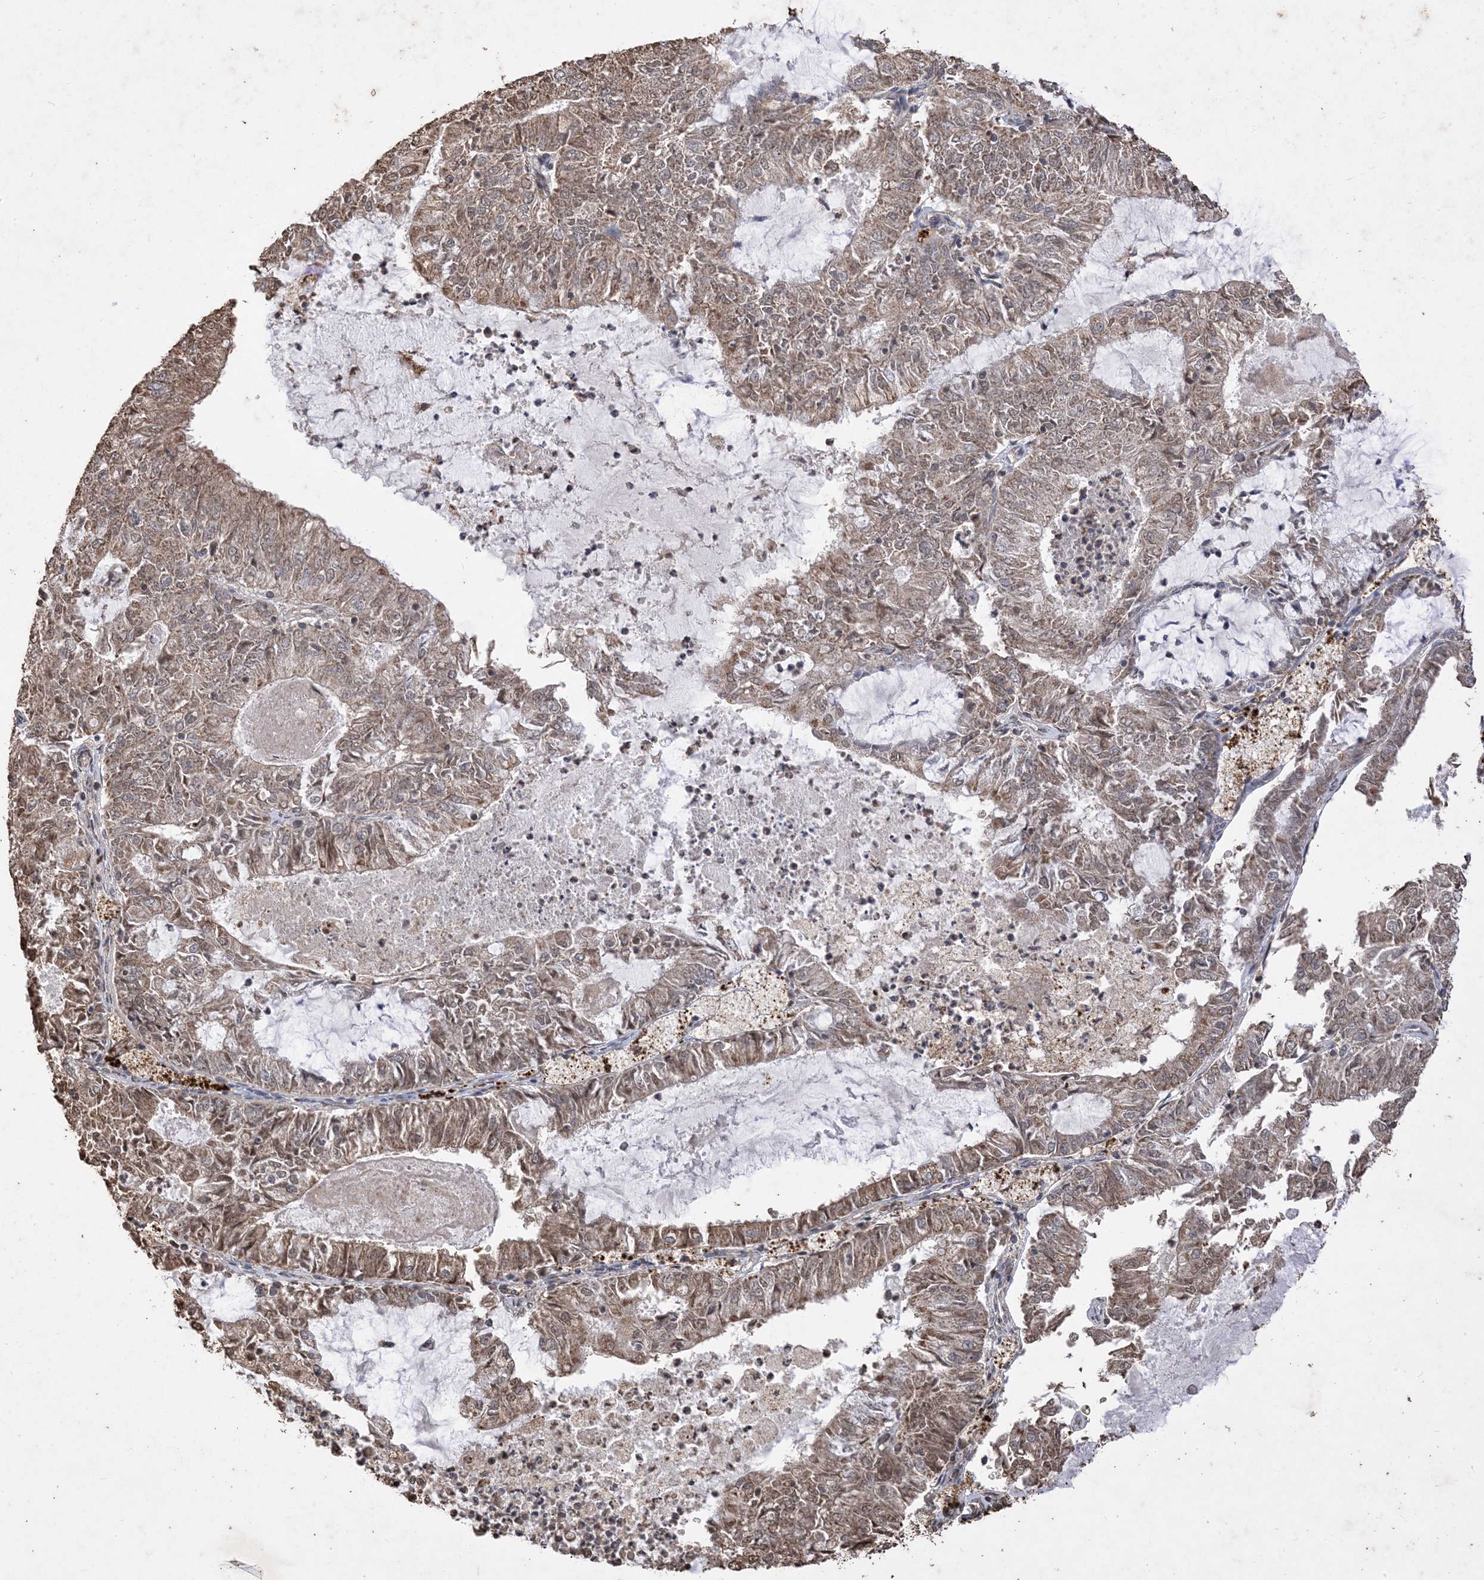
{"staining": {"intensity": "moderate", "quantity": ">75%", "location": "cytoplasmic/membranous"}, "tissue": "endometrial cancer", "cell_type": "Tumor cells", "image_type": "cancer", "snomed": [{"axis": "morphology", "description": "Adenocarcinoma, NOS"}, {"axis": "topography", "description": "Endometrium"}], "caption": "A photomicrograph showing moderate cytoplasmic/membranous staining in about >75% of tumor cells in endometrial cancer (adenocarcinoma), as visualized by brown immunohistochemical staining.", "gene": "HPS4", "patient": {"sex": "female", "age": 57}}